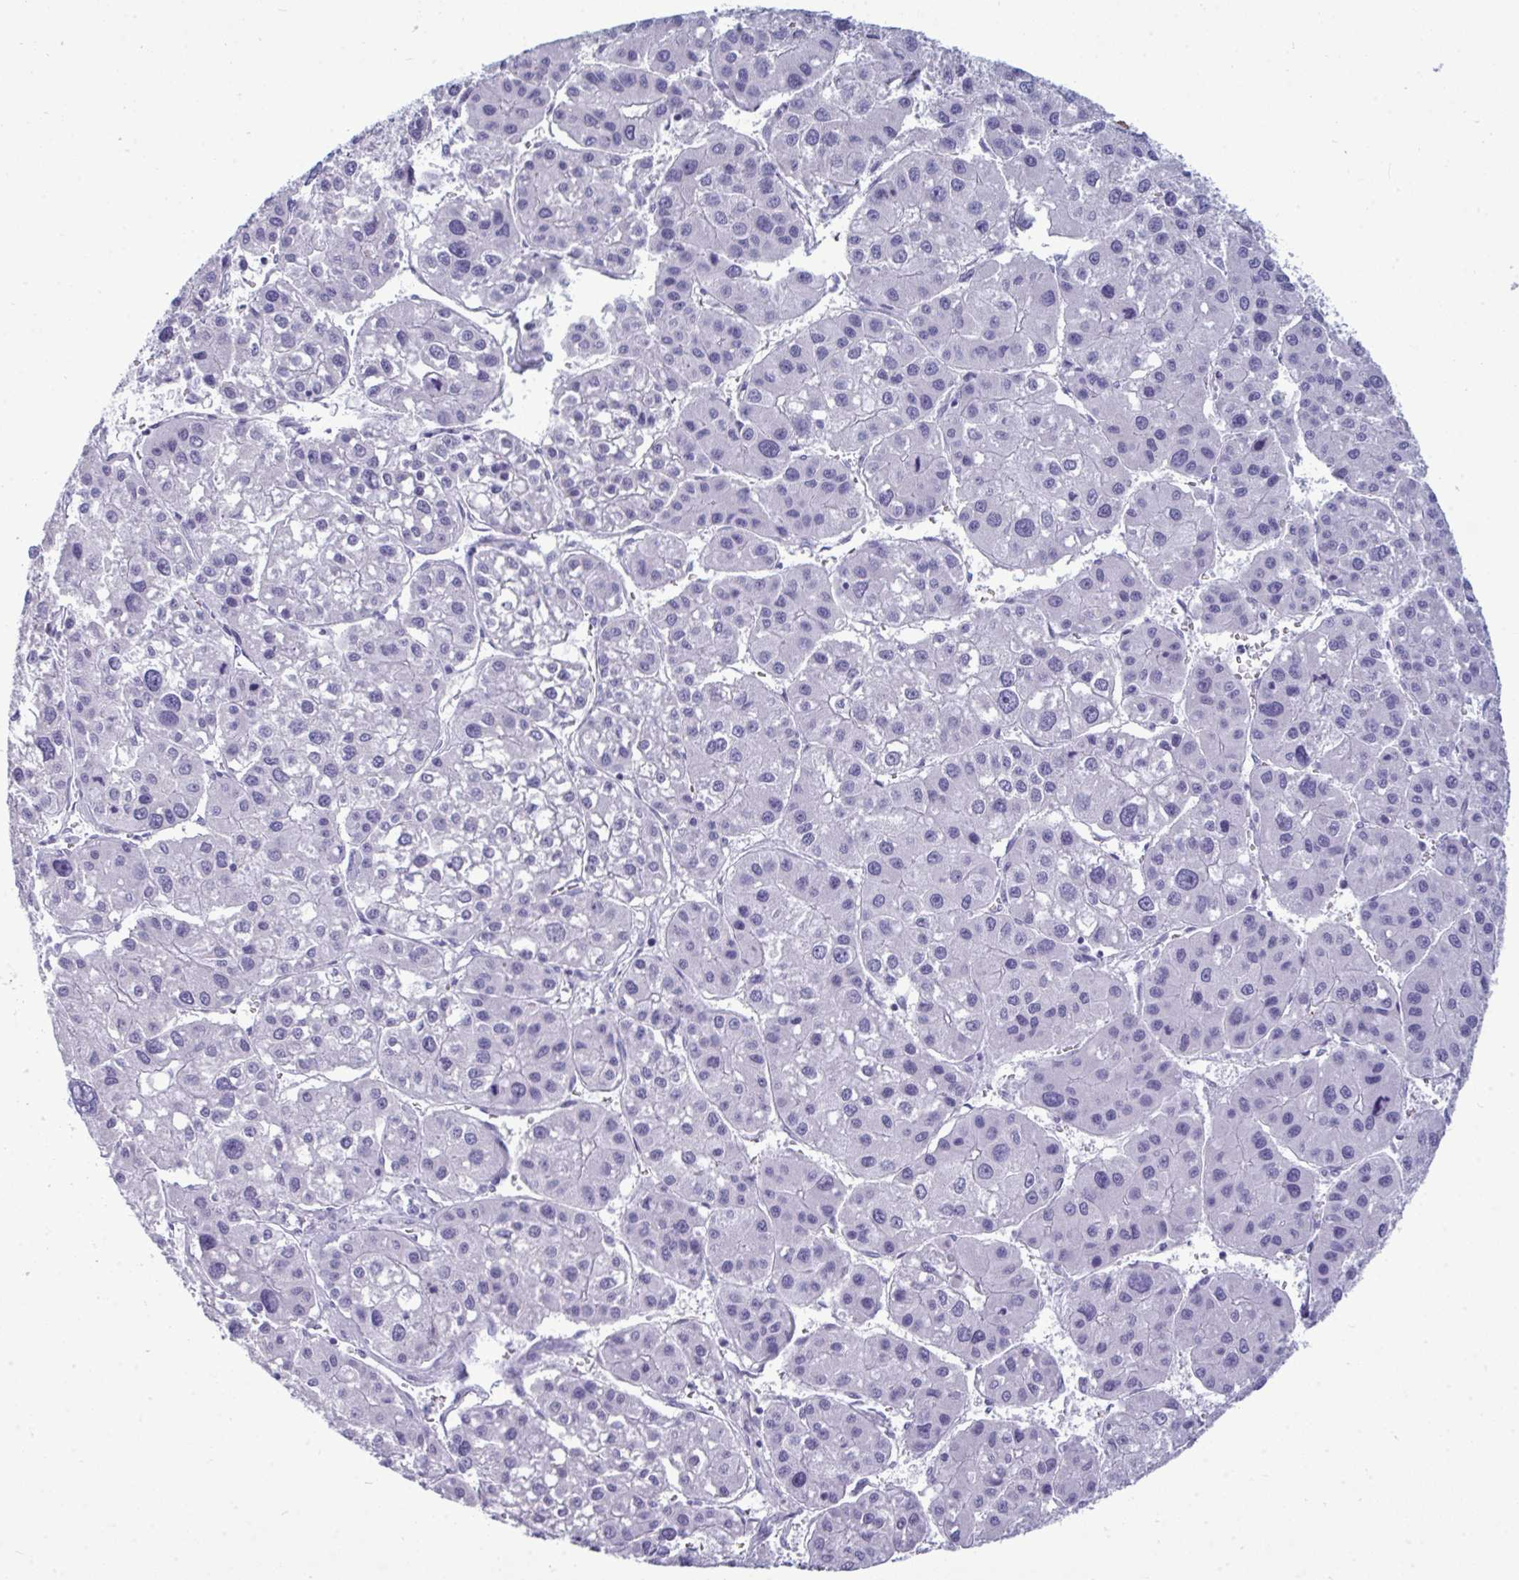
{"staining": {"intensity": "negative", "quantity": "none", "location": "none"}, "tissue": "liver cancer", "cell_type": "Tumor cells", "image_type": "cancer", "snomed": [{"axis": "morphology", "description": "Carcinoma, Hepatocellular, NOS"}, {"axis": "topography", "description": "Liver"}], "caption": "Immunohistochemistry histopathology image of liver hepatocellular carcinoma stained for a protein (brown), which displays no staining in tumor cells.", "gene": "MYH10", "patient": {"sex": "male", "age": 73}}